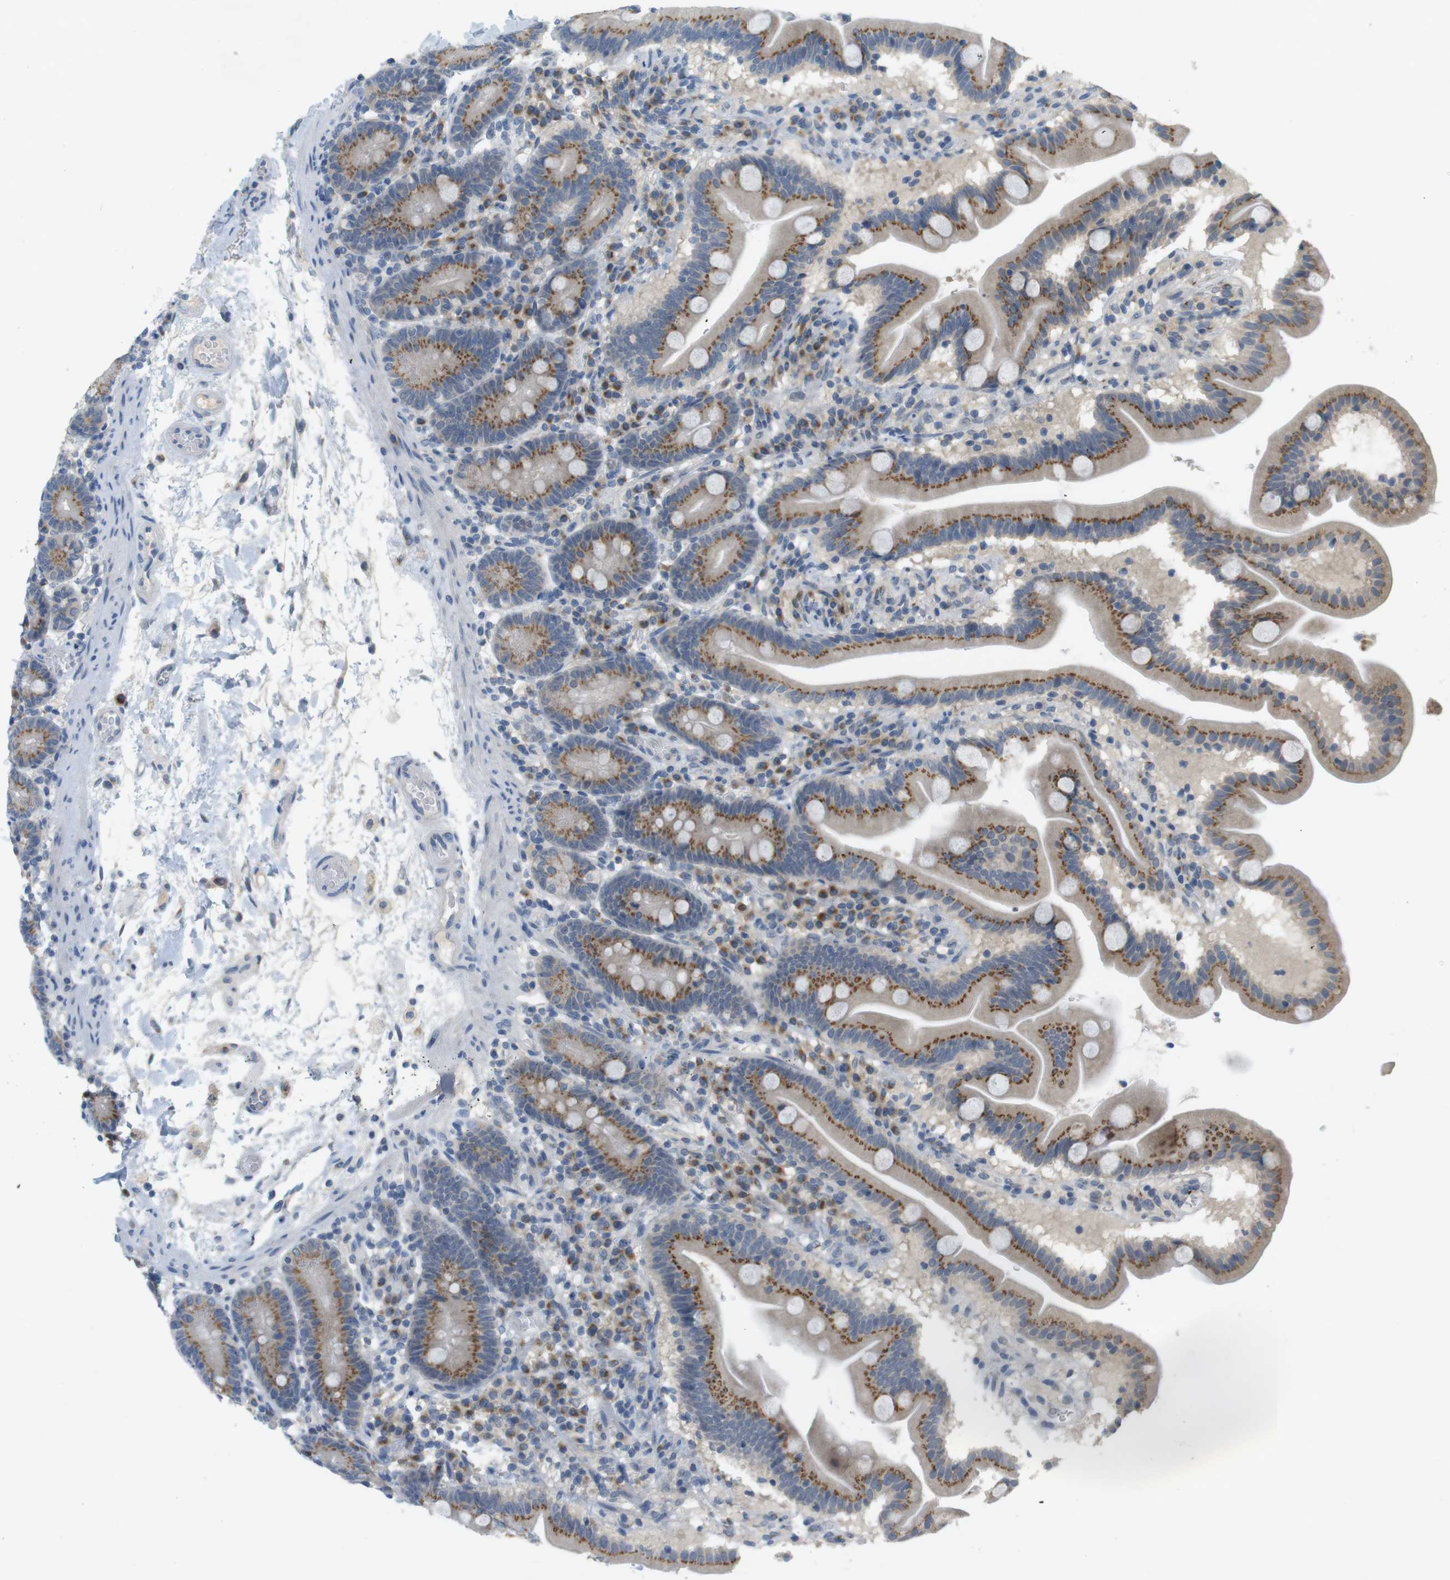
{"staining": {"intensity": "moderate", "quantity": ">75%", "location": "cytoplasmic/membranous"}, "tissue": "duodenum", "cell_type": "Glandular cells", "image_type": "normal", "snomed": [{"axis": "morphology", "description": "Normal tissue, NOS"}, {"axis": "topography", "description": "Duodenum"}], "caption": "Glandular cells show medium levels of moderate cytoplasmic/membranous staining in about >75% of cells in normal duodenum.", "gene": "YIPF3", "patient": {"sex": "male", "age": 54}}